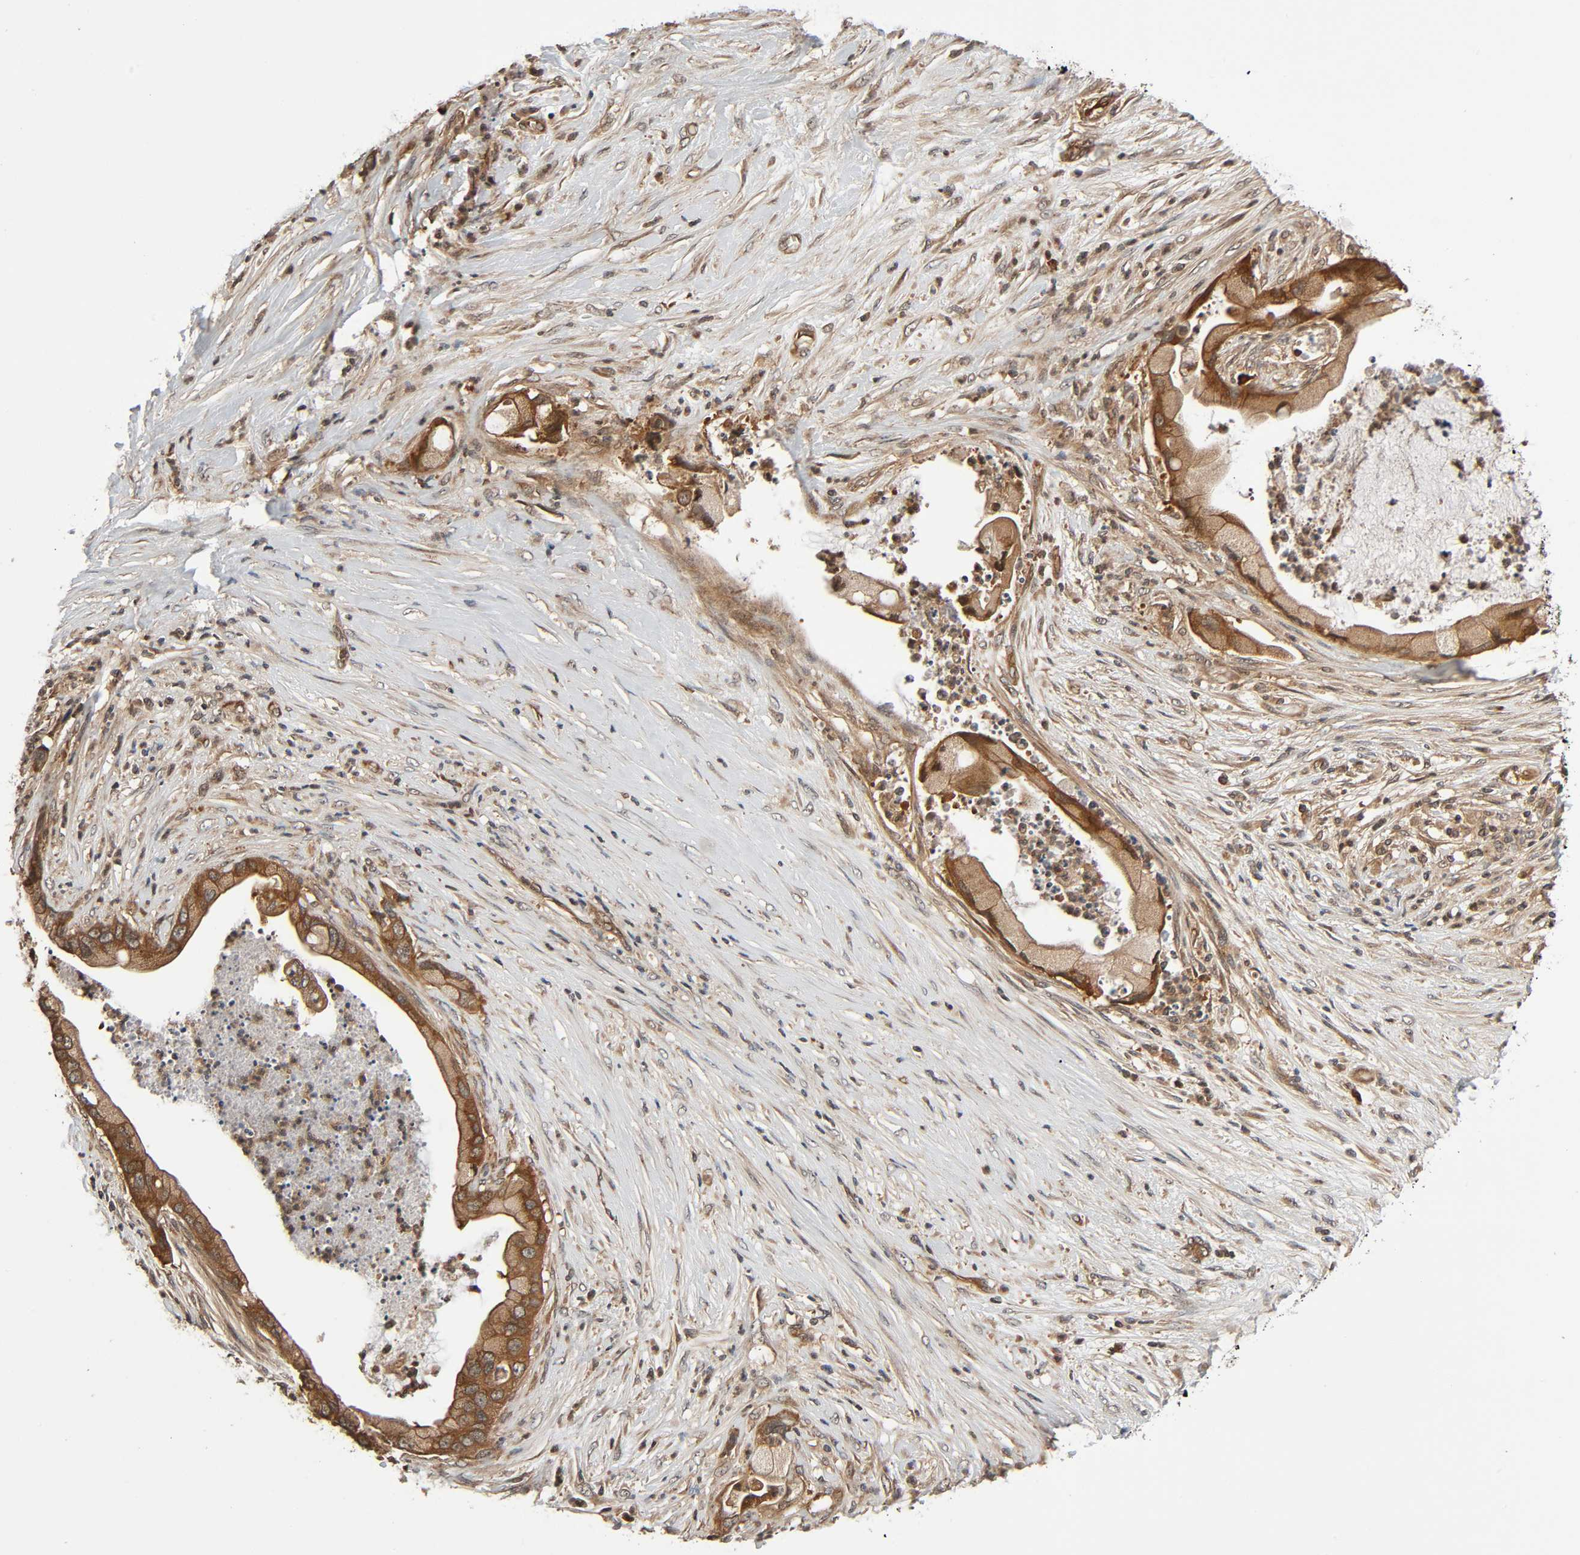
{"staining": {"intensity": "moderate", "quantity": ">75%", "location": "cytoplasmic/membranous"}, "tissue": "pancreatic cancer", "cell_type": "Tumor cells", "image_type": "cancer", "snomed": [{"axis": "morphology", "description": "Adenocarcinoma, NOS"}, {"axis": "topography", "description": "Pancreas"}], "caption": "IHC micrograph of neoplastic tissue: human pancreatic cancer (adenocarcinoma) stained using immunohistochemistry (IHC) exhibits medium levels of moderate protein expression localized specifically in the cytoplasmic/membranous of tumor cells, appearing as a cytoplasmic/membranous brown color.", "gene": "PPP2R1B", "patient": {"sex": "female", "age": 59}}